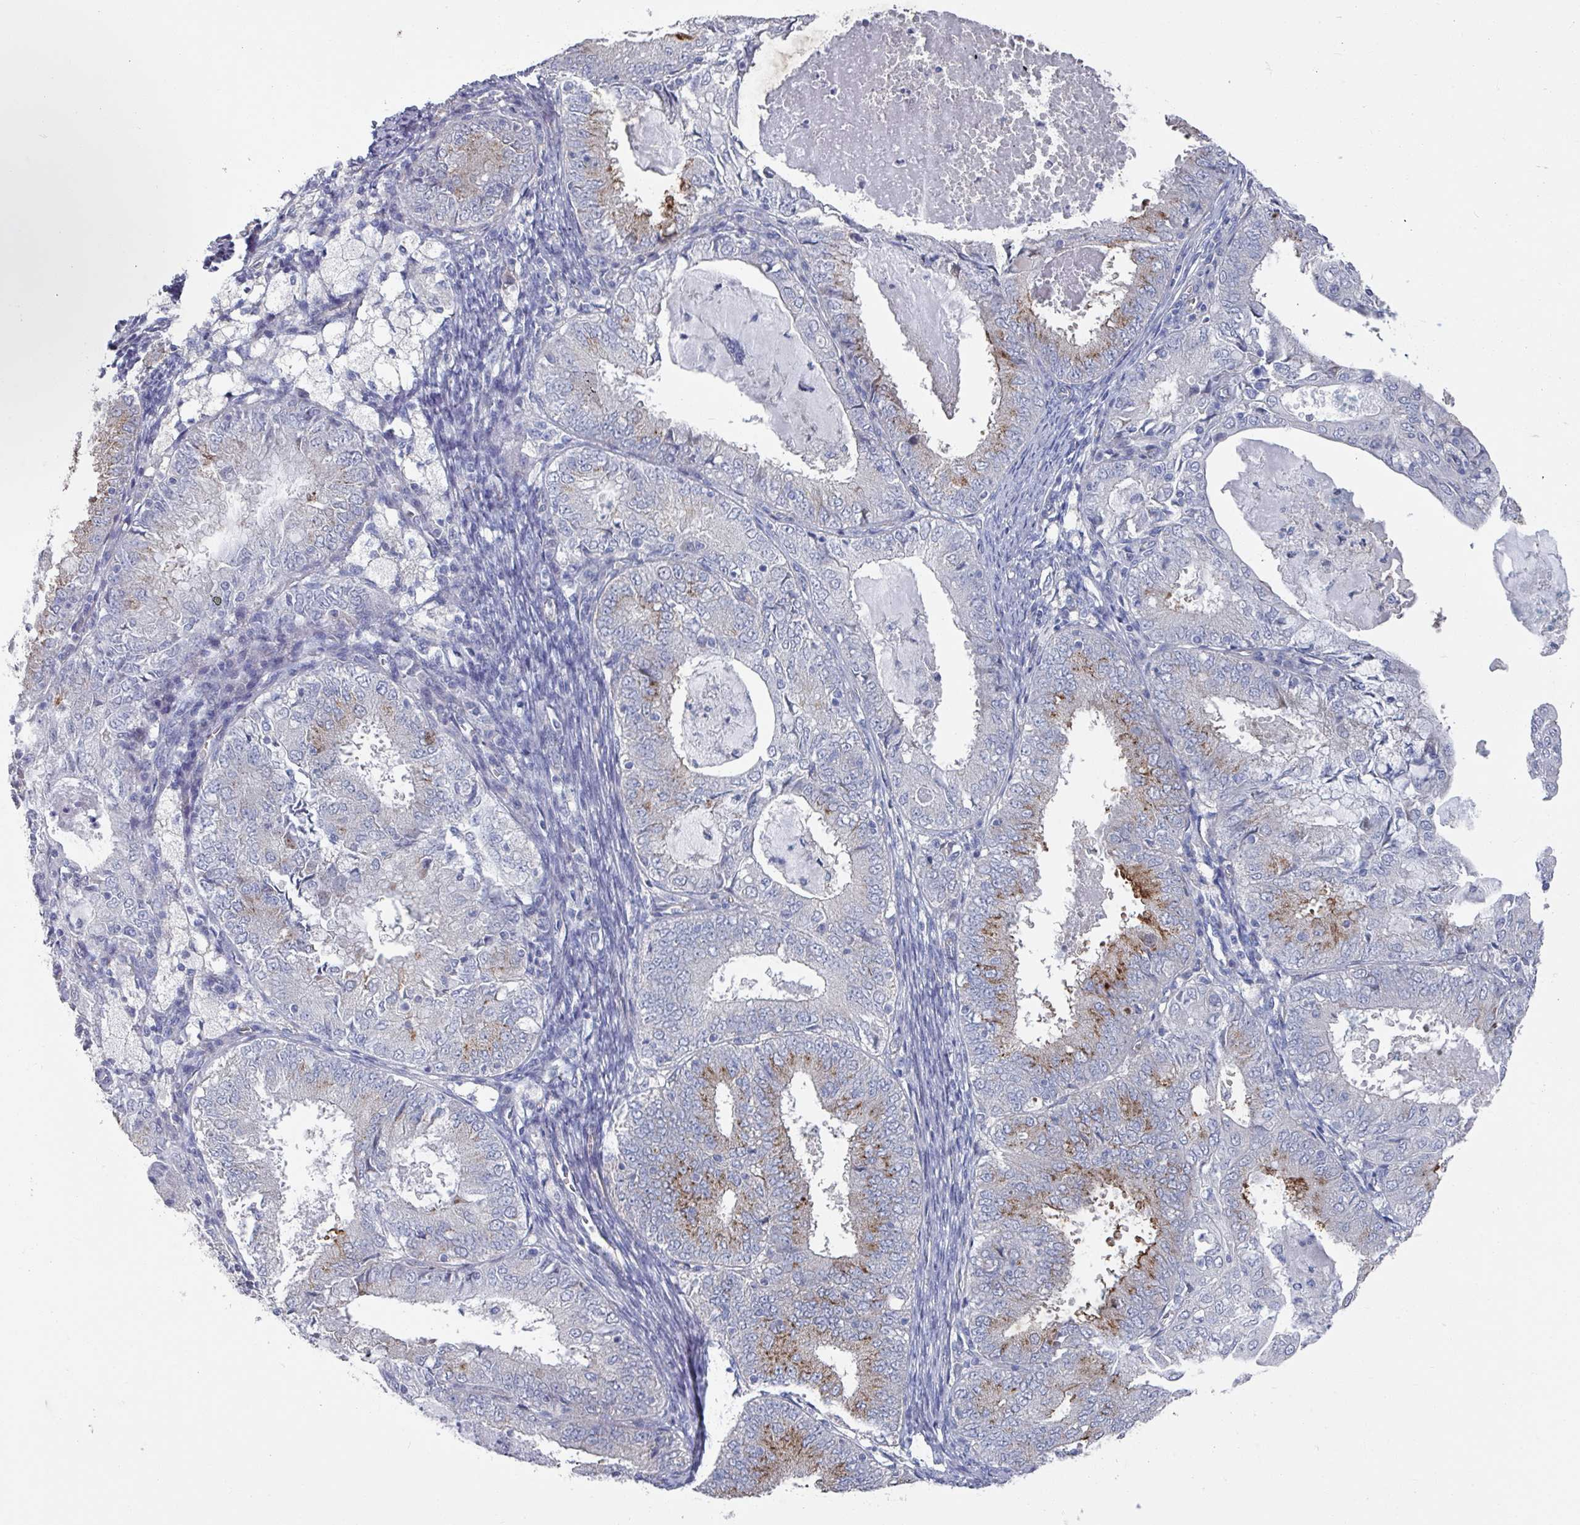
{"staining": {"intensity": "moderate", "quantity": "25%-75%", "location": "cytoplasmic/membranous"}, "tissue": "endometrial cancer", "cell_type": "Tumor cells", "image_type": "cancer", "snomed": [{"axis": "morphology", "description": "Adenocarcinoma, NOS"}, {"axis": "topography", "description": "Endometrium"}], "caption": "Immunohistochemical staining of adenocarcinoma (endometrial) reveals medium levels of moderate cytoplasmic/membranous protein staining in about 25%-75% of tumor cells.", "gene": "EFL1", "patient": {"sex": "female", "age": 57}}